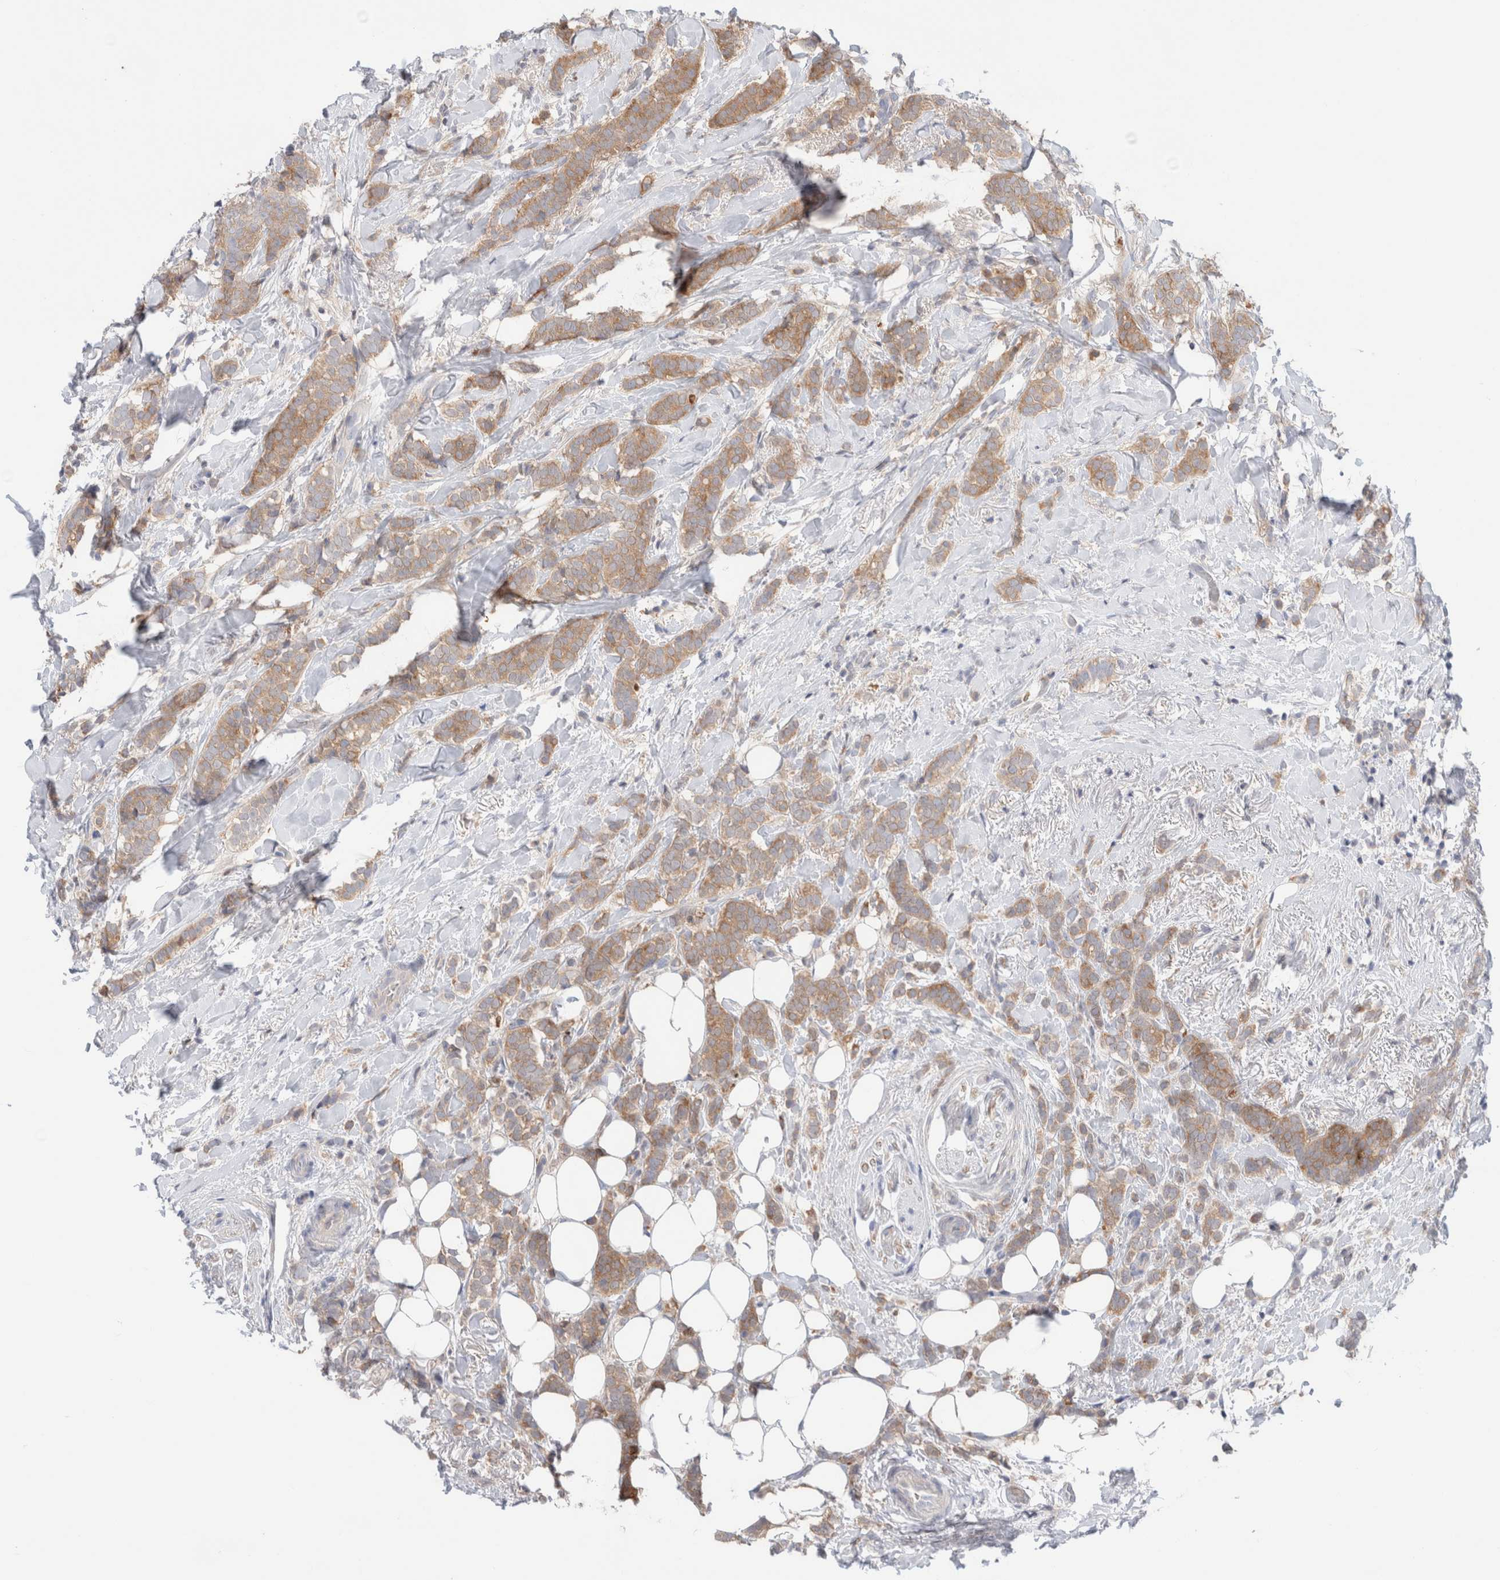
{"staining": {"intensity": "moderate", "quantity": ">75%", "location": "cytoplasmic/membranous"}, "tissue": "breast cancer", "cell_type": "Tumor cells", "image_type": "cancer", "snomed": [{"axis": "morphology", "description": "Lobular carcinoma"}, {"axis": "topography", "description": "Breast"}], "caption": "Breast cancer (lobular carcinoma) tissue exhibits moderate cytoplasmic/membranous expression in approximately >75% of tumor cells (Brightfield microscopy of DAB IHC at high magnification).", "gene": "KLHL14", "patient": {"sex": "female", "age": 50}}